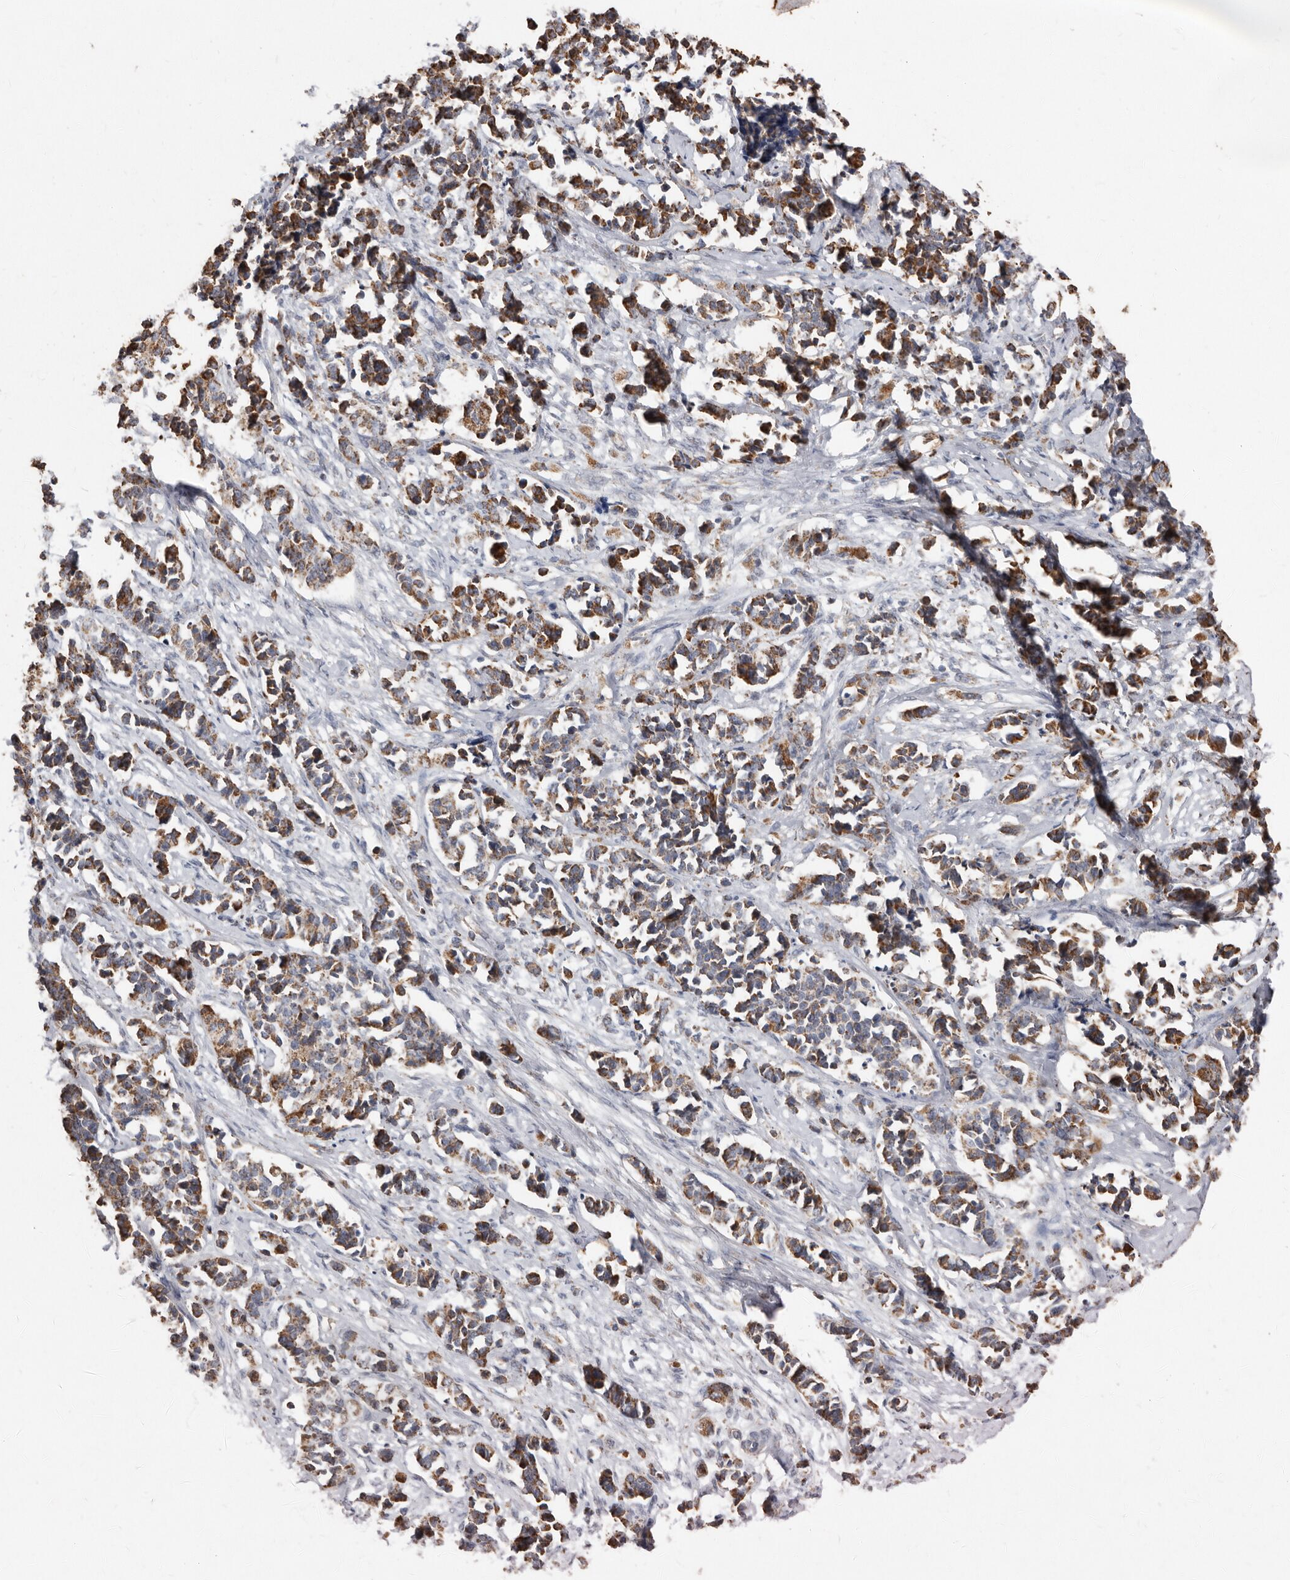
{"staining": {"intensity": "moderate", "quantity": ">75%", "location": "cytoplasmic/membranous"}, "tissue": "cervical cancer", "cell_type": "Tumor cells", "image_type": "cancer", "snomed": [{"axis": "morphology", "description": "Normal tissue, NOS"}, {"axis": "morphology", "description": "Squamous cell carcinoma, NOS"}, {"axis": "topography", "description": "Cervix"}], "caption": "The immunohistochemical stain labels moderate cytoplasmic/membranous staining in tumor cells of cervical cancer (squamous cell carcinoma) tissue. The protein is shown in brown color, while the nuclei are stained blue.", "gene": "KIF26B", "patient": {"sex": "female", "age": 35}}